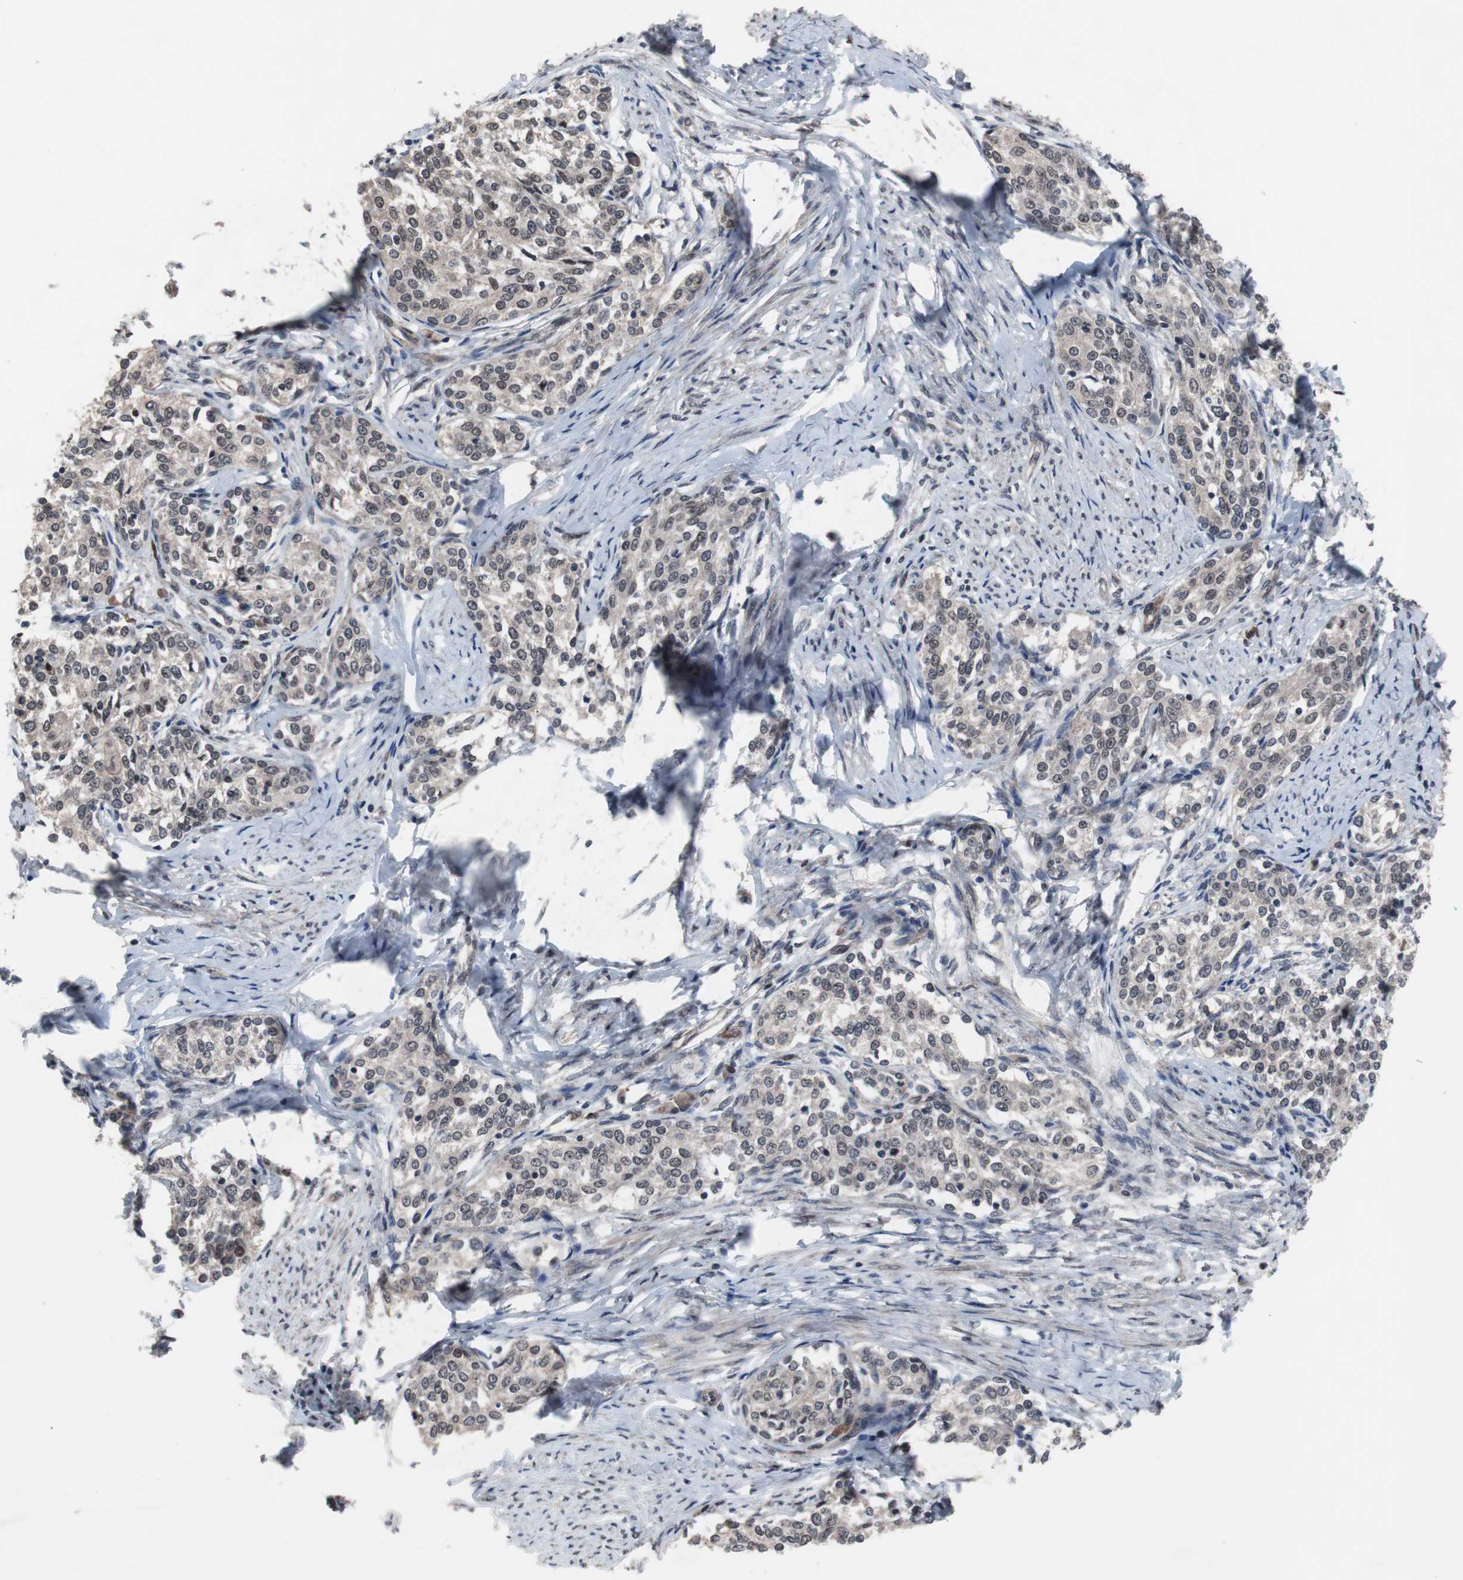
{"staining": {"intensity": "weak", "quantity": ">75%", "location": "cytoplasmic/membranous,nuclear"}, "tissue": "cervical cancer", "cell_type": "Tumor cells", "image_type": "cancer", "snomed": [{"axis": "morphology", "description": "Squamous cell carcinoma, NOS"}, {"axis": "morphology", "description": "Adenocarcinoma, NOS"}, {"axis": "topography", "description": "Cervix"}], "caption": "Approximately >75% of tumor cells in human squamous cell carcinoma (cervical) reveal weak cytoplasmic/membranous and nuclear protein expression as visualized by brown immunohistochemical staining.", "gene": "GTF2F2", "patient": {"sex": "female", "age": 52}}